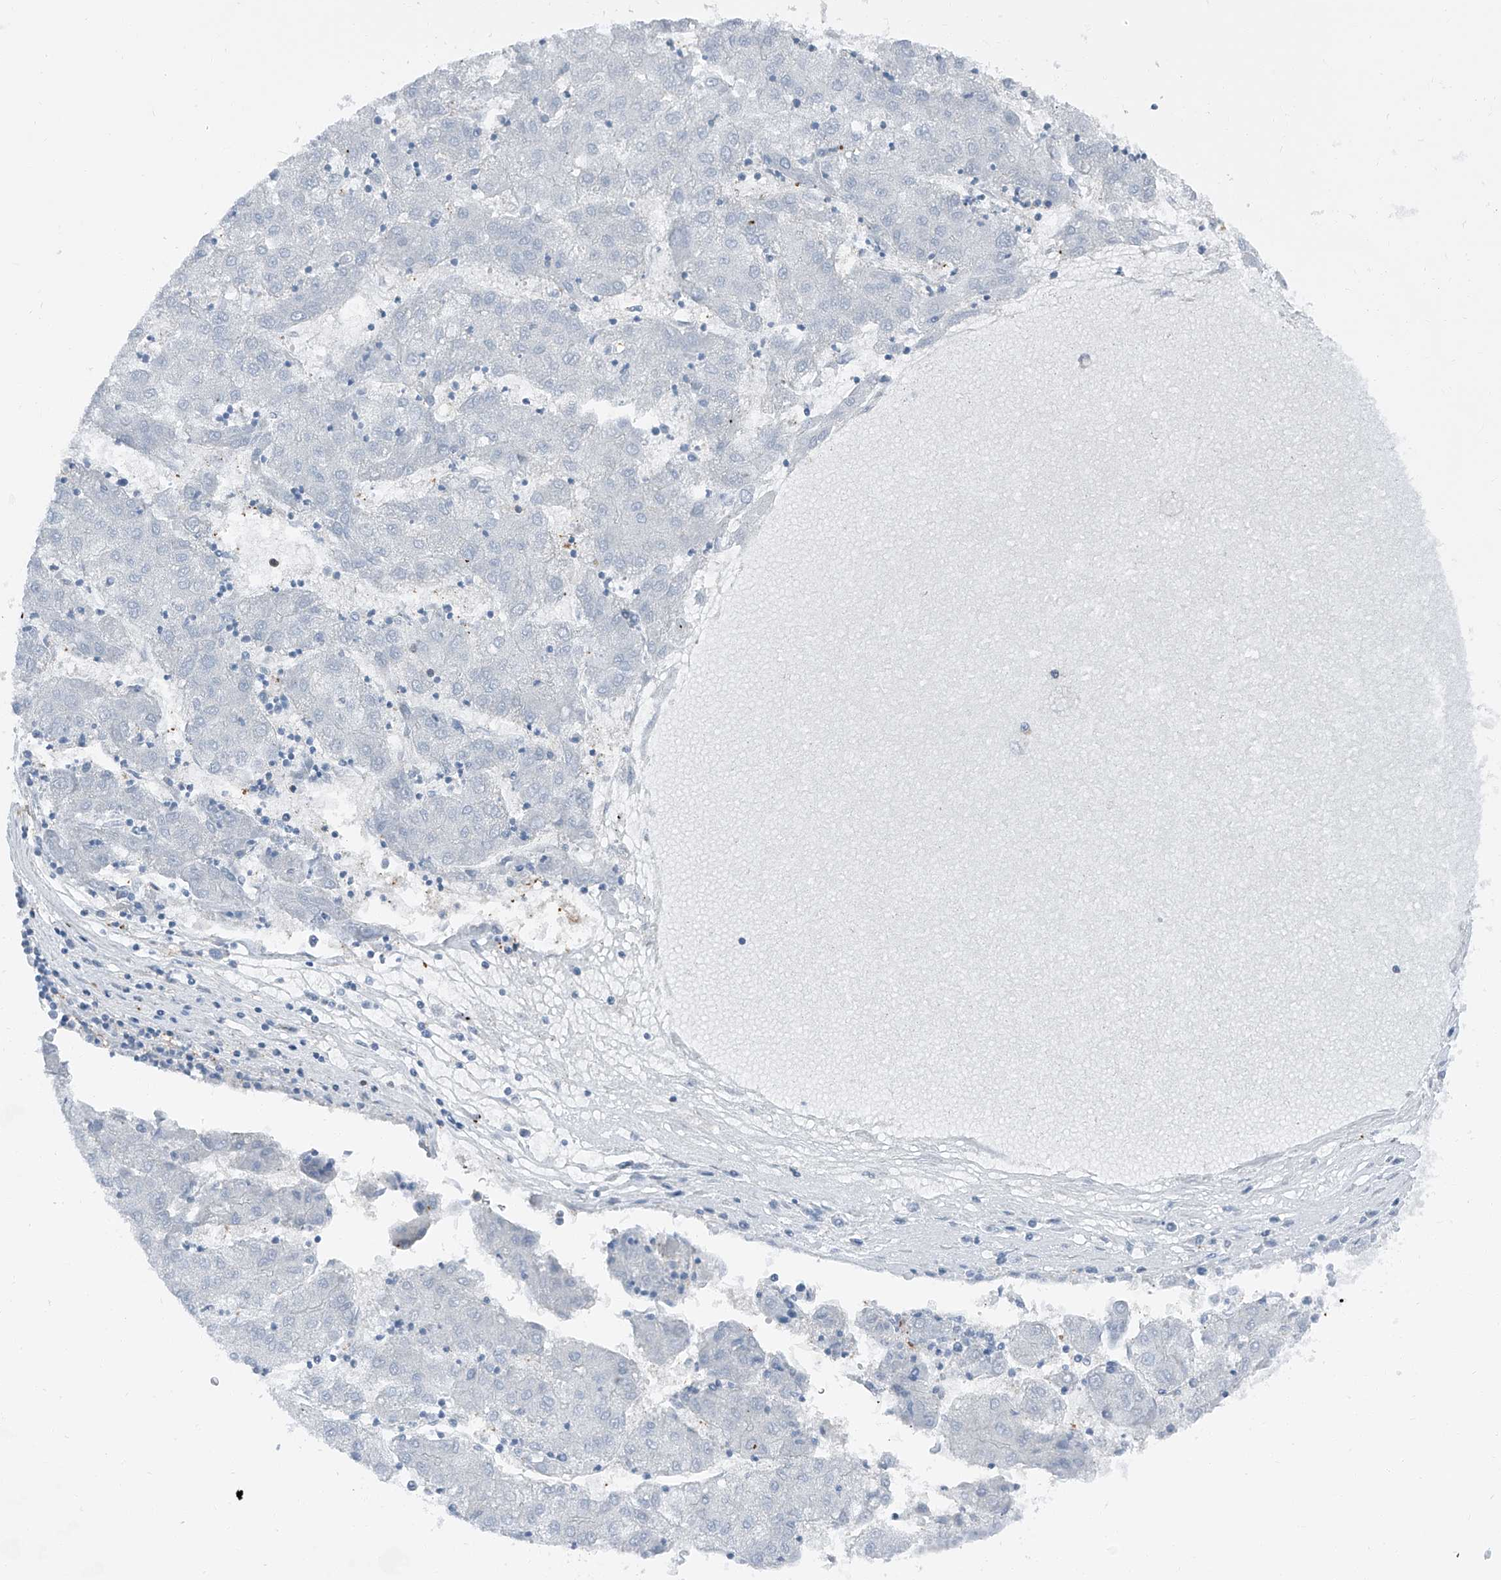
{"staining": {"intensity": "negative", "quantity": "none", "location": "none"}, "tissue": "liver cancer", "cell_type": "Tumor cells", "image_type": "cancer", "snomed": [{"axis": "morphology", "description": "Carcinoma, Hepatocellular, NOS"}, {"axis": "topography", "description": "Liver"}], "caption": "There is no significant staining in tumor cells of liver hepatocellular carcinoma.", "gene": "PSMB10", "patient": {"sex": "male", "age": 72}}